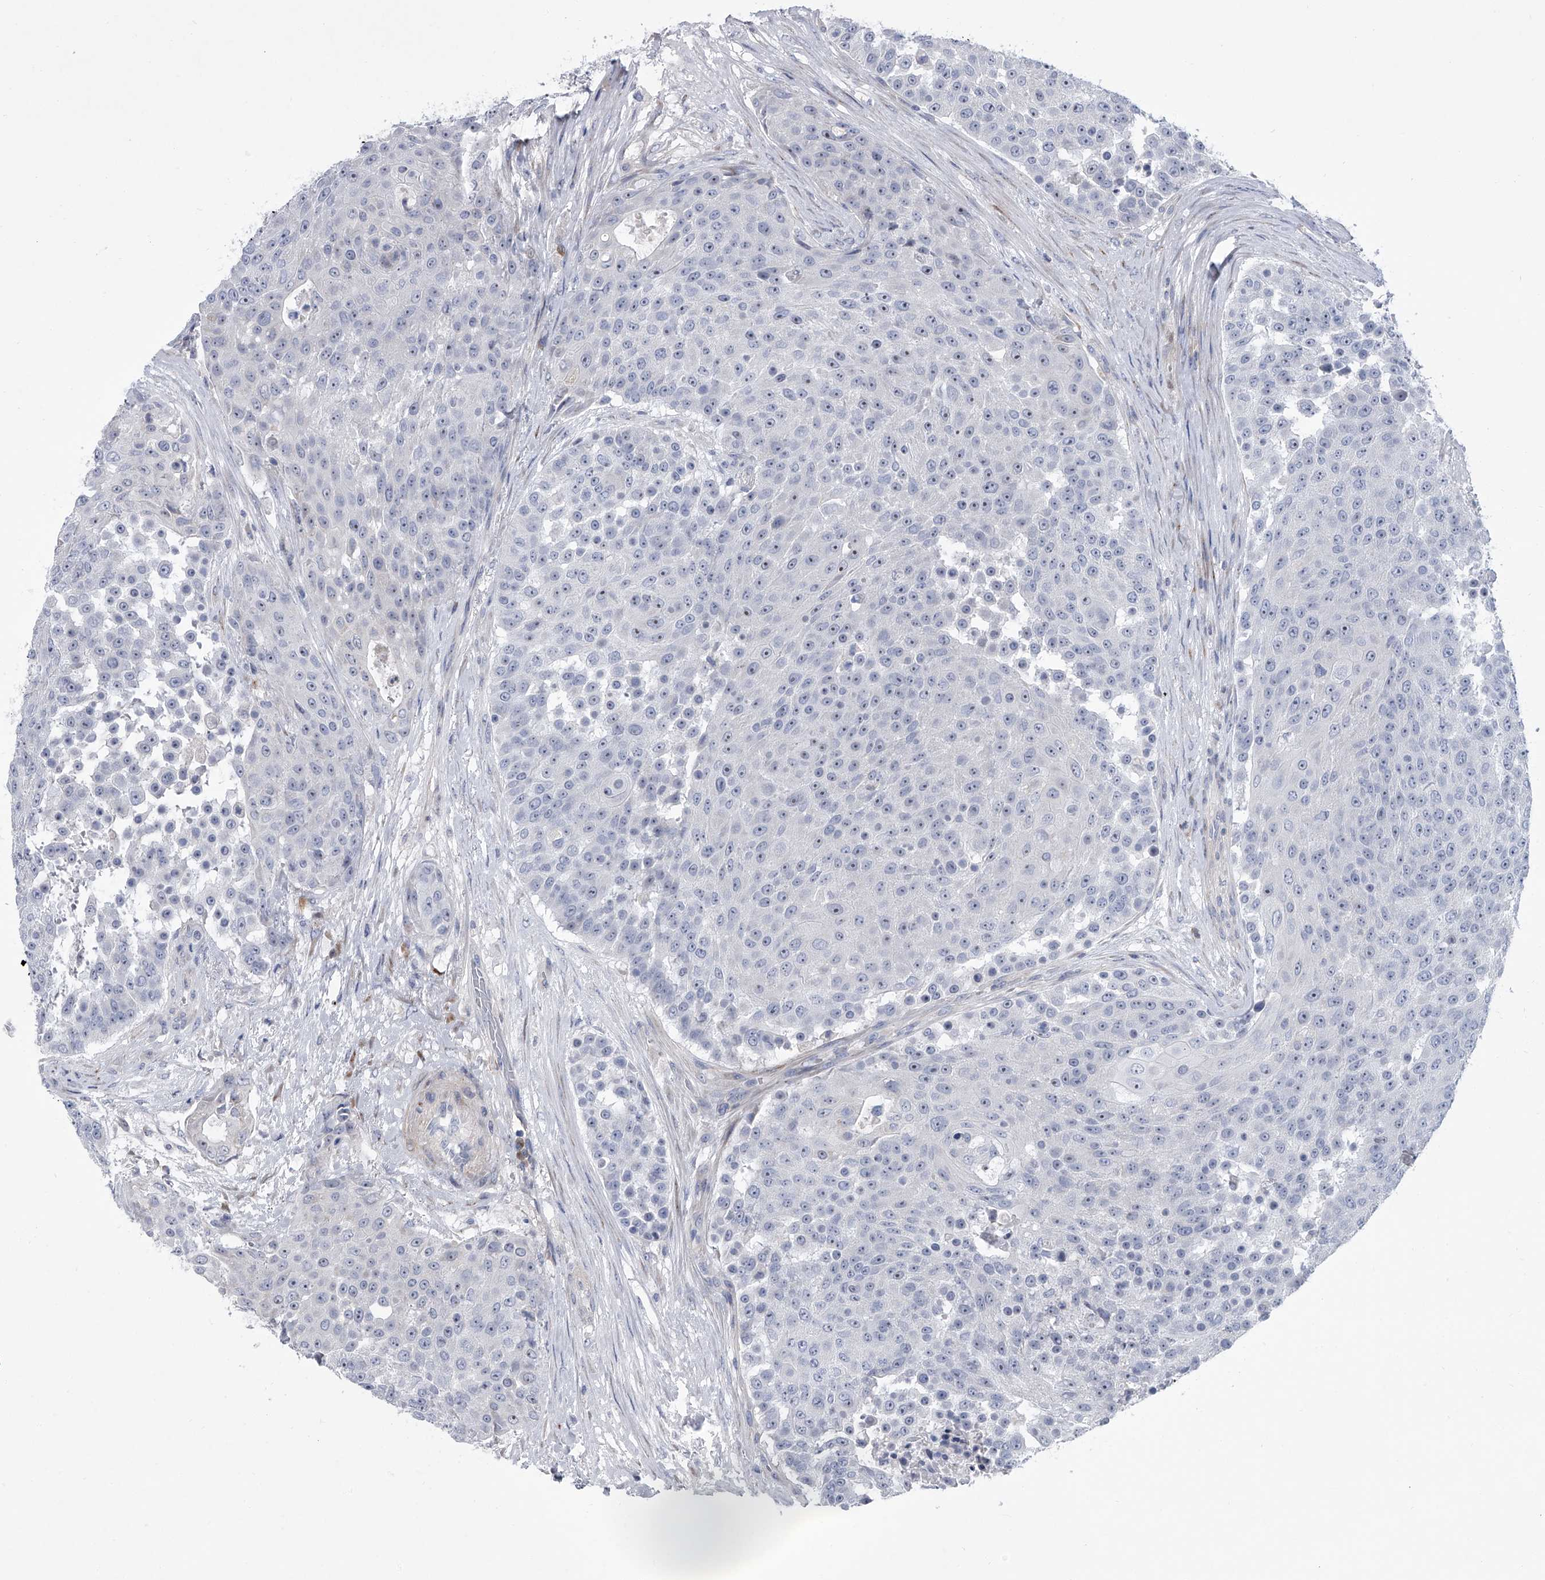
{"staining": {"intensity": "negative", "quantity": "none", "location": "none"}, "tissue": "urothelial cancer", "cell_type": "Tumor cells", "image_type": "cancer", "snomed": [{"axis": "morphology", "description": "Urothelial carcinoma, High grade"}, {"axis": "topography", "description": "Urinary bladder"}], "caption": "Protein analysis of urothelial cancer displays no significant staining in tumor cells.", "gene": "ALG14", "patient": {"sex": "female", "age": 63}}